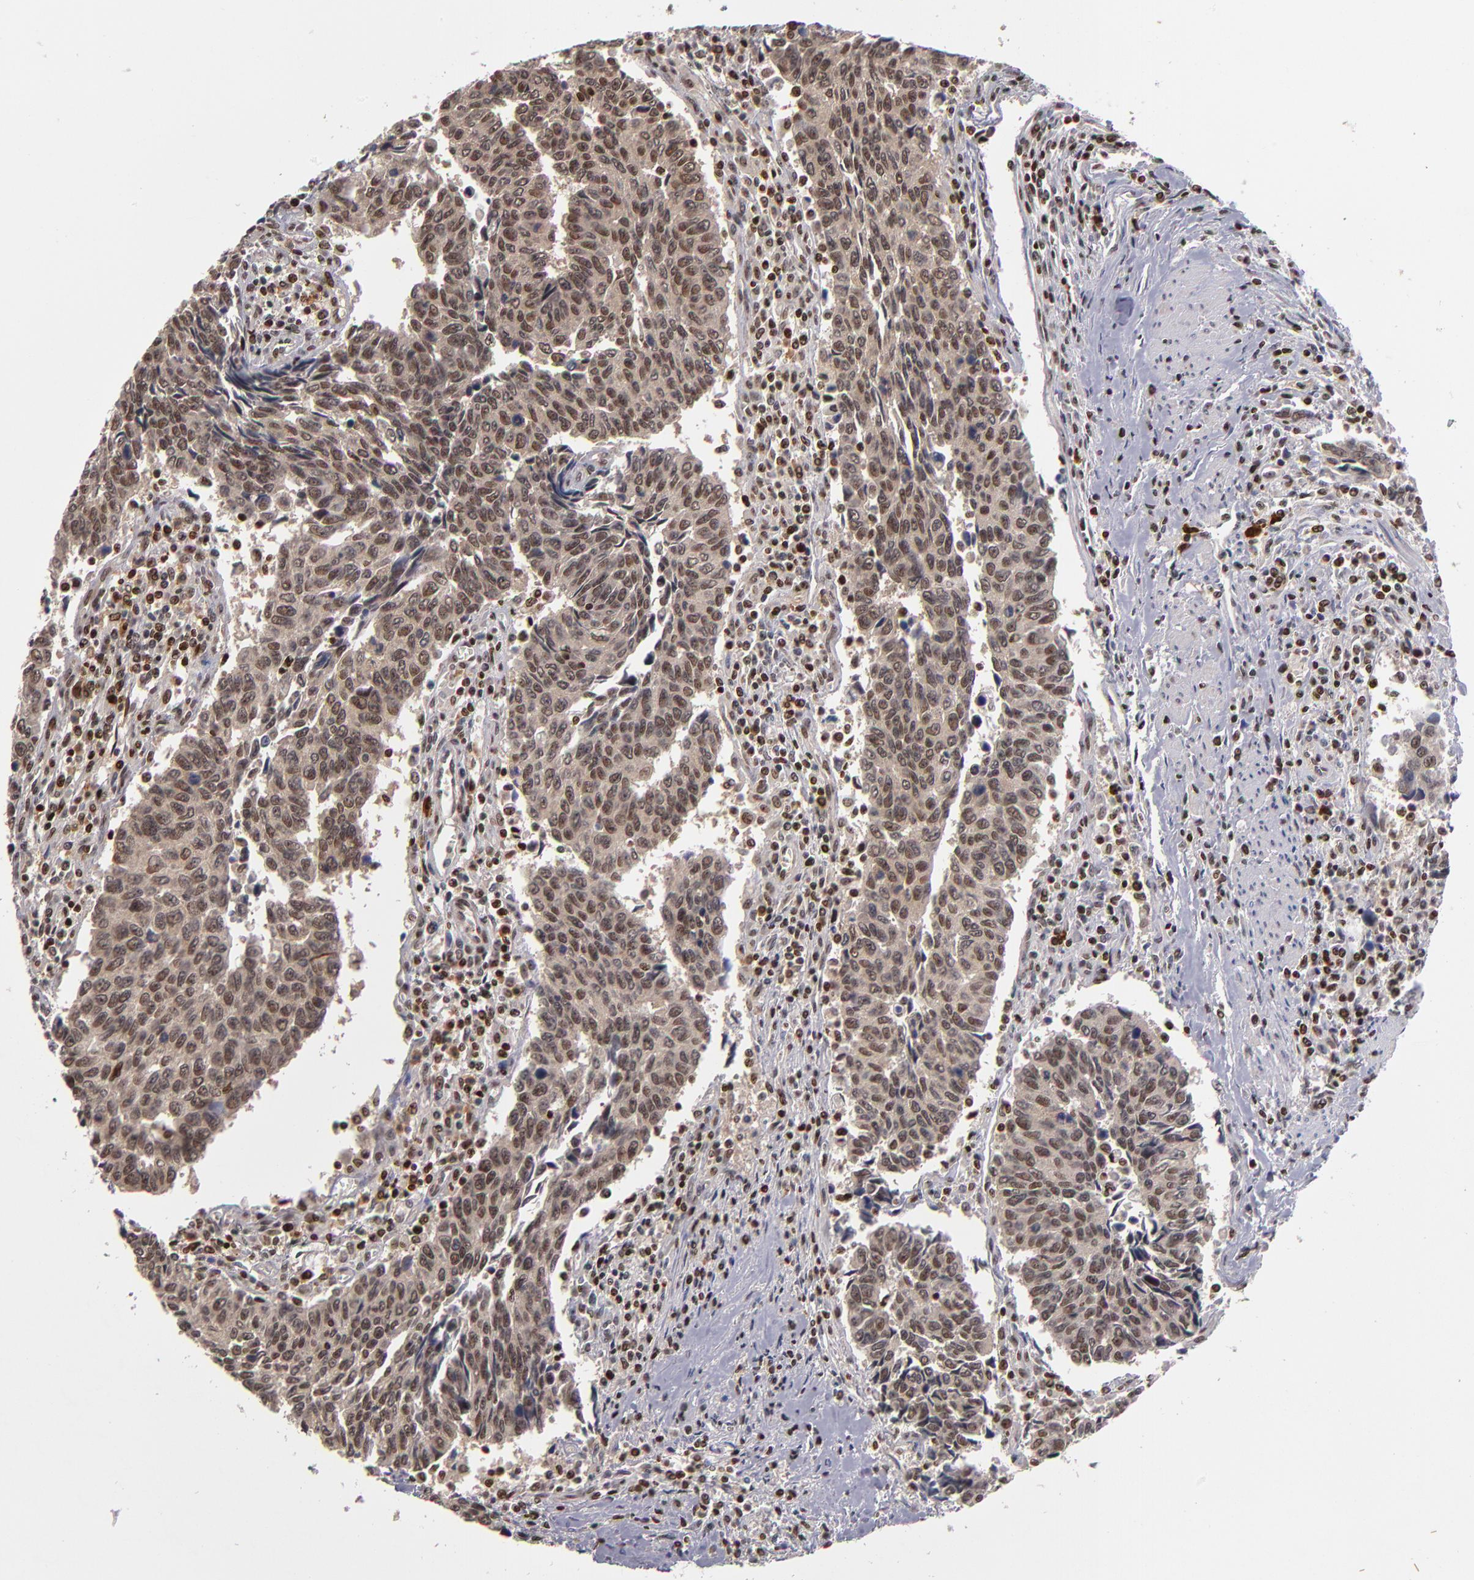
{"staining": {"intensity": "weak", "quantity": ">75%", "location": "nuclear"}, "tissue": "urothelial cancer", "cell_type": "Tumor cells", "image_type": "cancer", "snomed": [{"axis": "morphology", "description": "Urothelial carcinoma, High grade"}, {"axis": "topography", "description": "Urinary bladder"}], "caption": "Approximately >75% of tumor cells in human urothelial carcinoma (high-grade) reveal weak nuclear protein expression as visualized by brown immunohistochemical staining.", "gene": "KDM6A", "patient": {"sex": "male", "age": 86}}